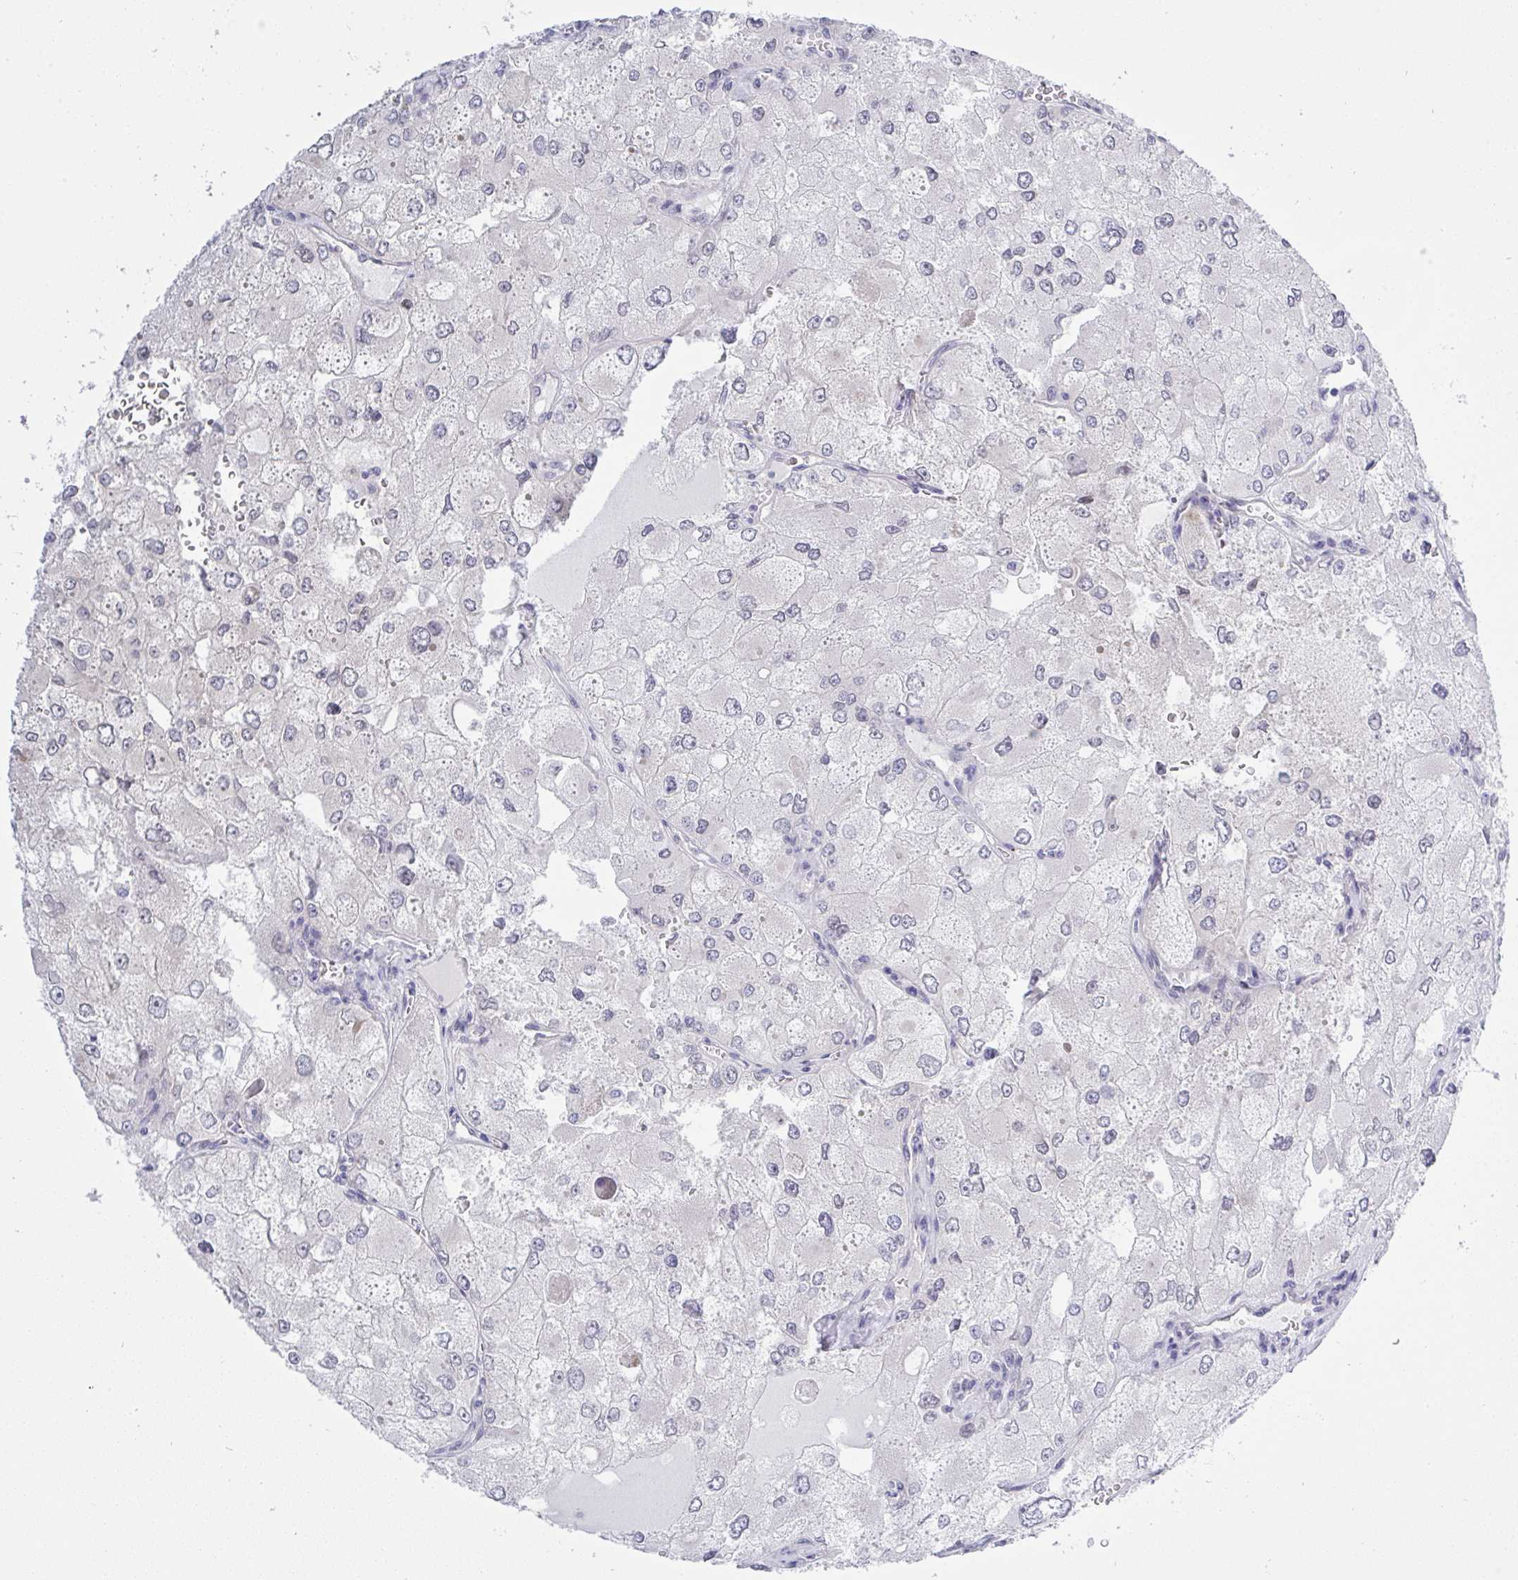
{"staining": {"intensity": "negative", "quantity": "none", "location": "none"}, "tissue": "renal cancer", "cell_type": "Tumor cells", "image_type": "cancer", "snomed": [{"axis": "morphology", "description": "Adenocarcinoma, NOS"}, {"axis": "topography", "description": "Kidney"}], "caption": "Photomicrograph shows no significant protein positivity in tumor cells of renal cancer. (Immunohistochemistry, brightfield microscopy, high magnification).", "gene": "MFSD4A", "patient": {"sex": "female", "age": 70}}